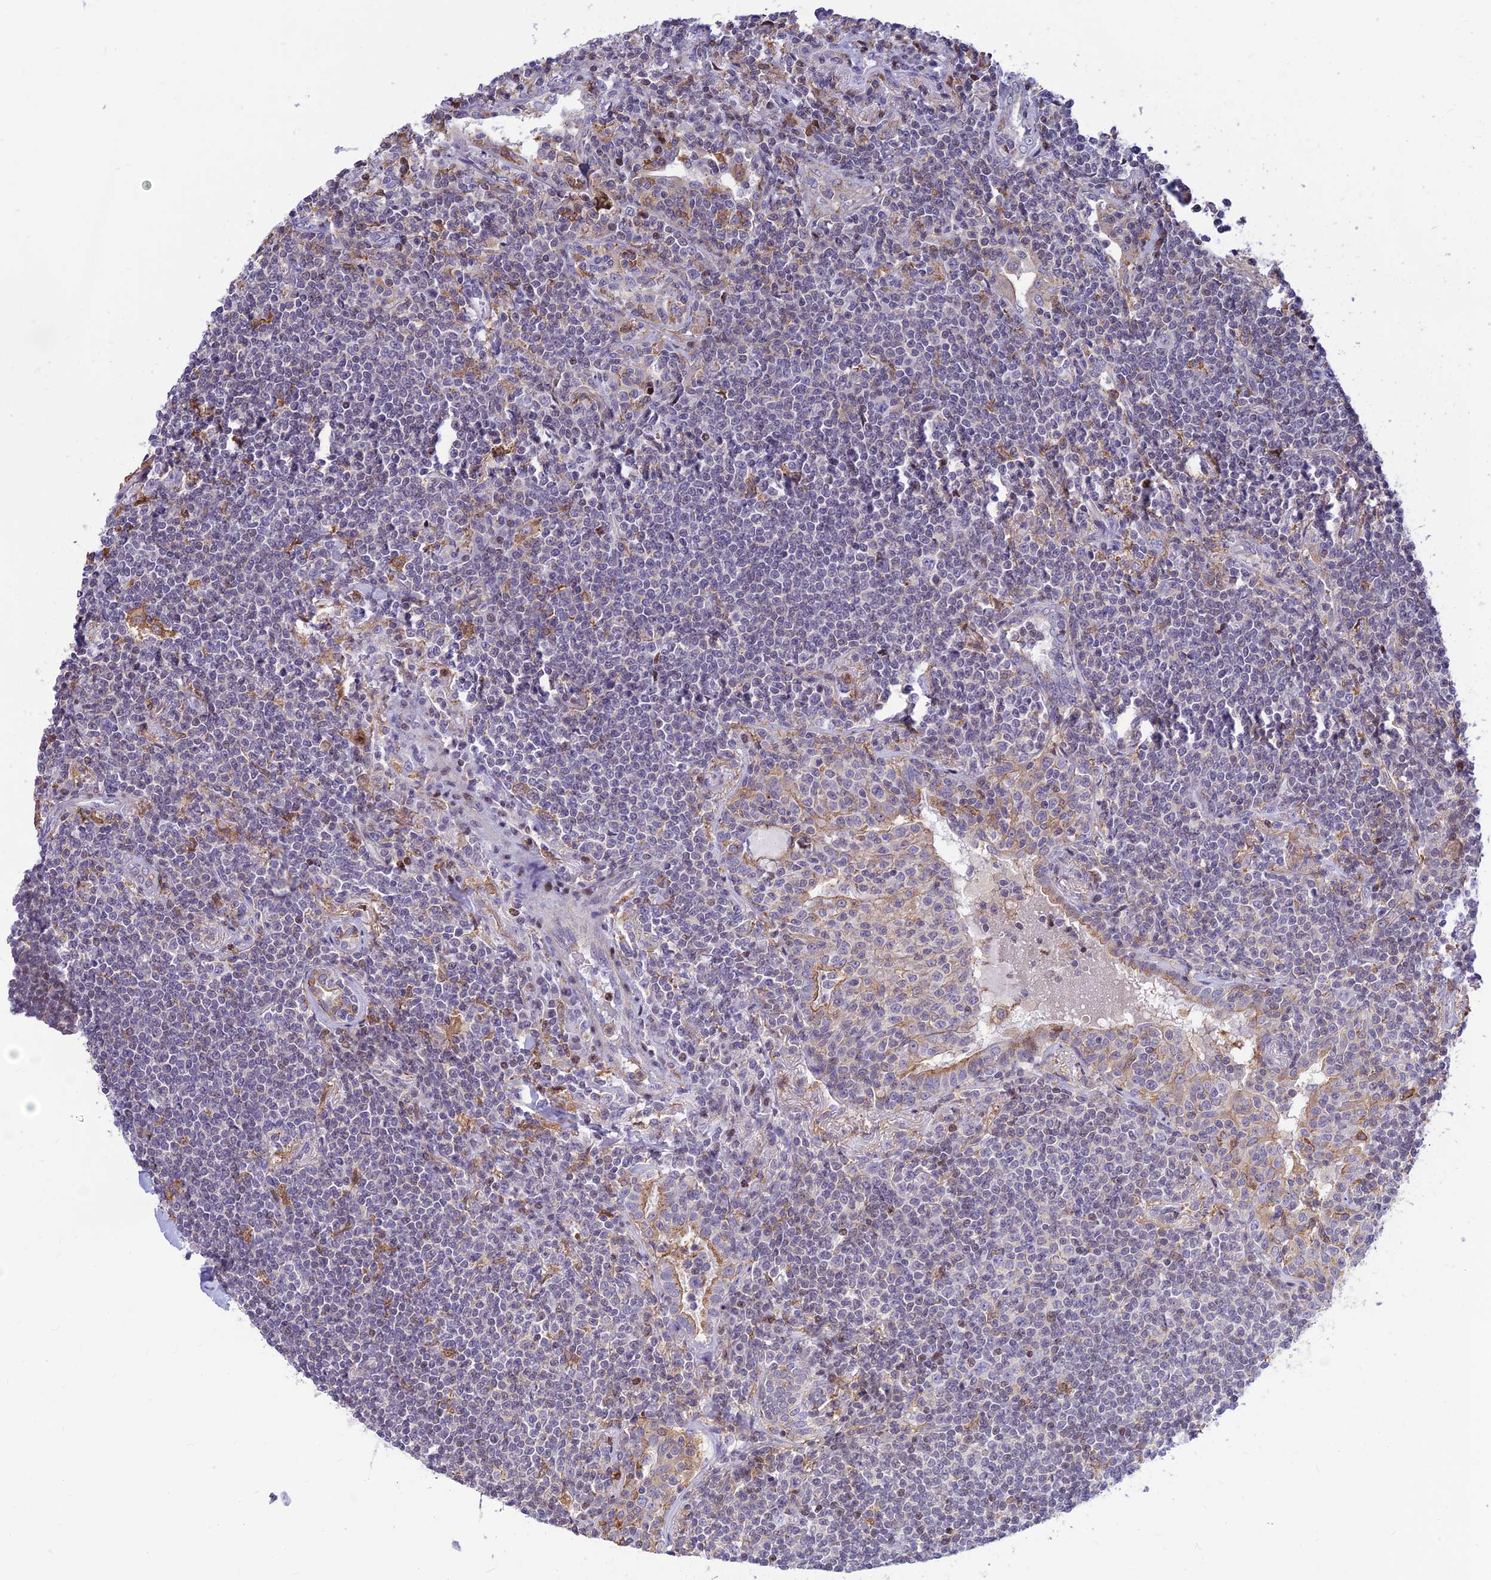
{"staining": {"intensity": "negative", "quantity": "none", "location": "none"}, "tissue": "lymphoma", "cell_type": "Tumor cells", "image_type": "cancer", "snomed": [{"axis": "morphology", "description": "Malignant lymphoma, non-Hodgkin's type, Low grade"}, {"axis": "topography", "description": "Lung"}], "caption": "IHC of human malignant lymphoma, non-Hodgkin's type (low-grade) reveals no expression in tumor cells.", "gene": "FAM186B", "patient": {"sex": "female", "age": 71}}